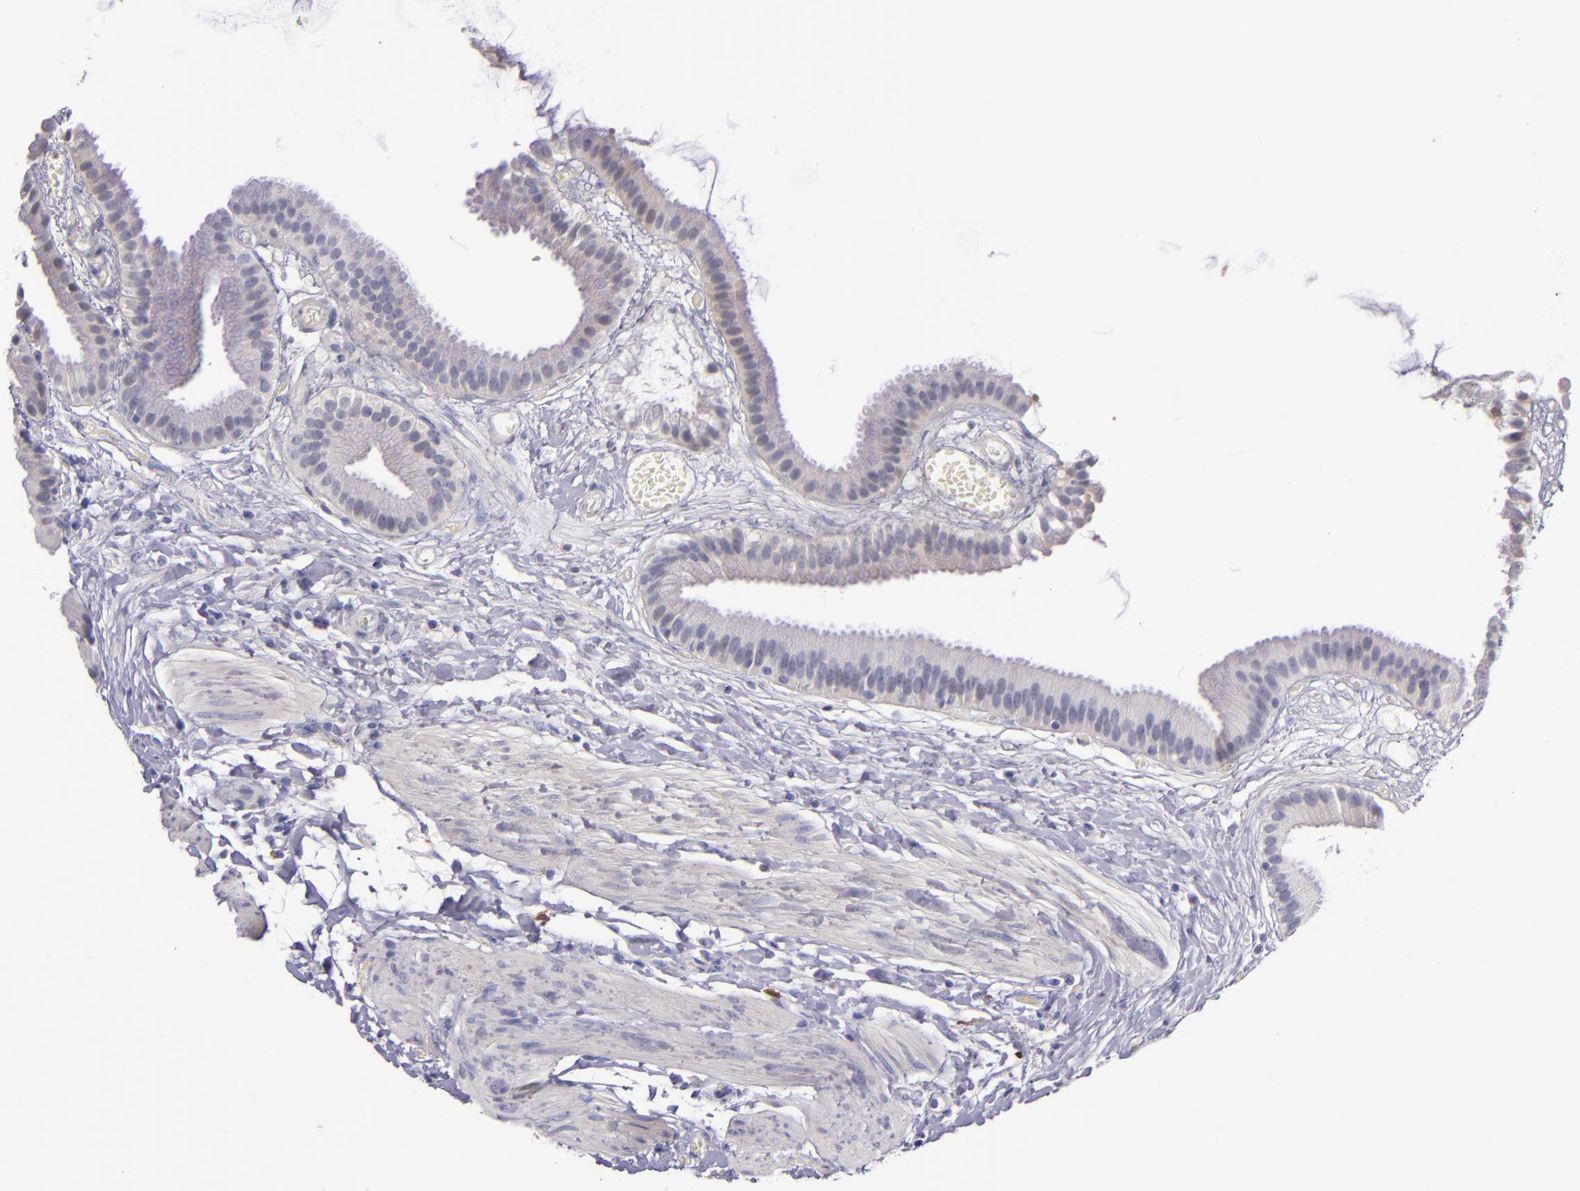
{"staining": {"intensity": "negative", "quantity": "none", "location": "none"}, "tissue": "gallbladder", "cell_type": "Glandular cells", "image_type": "normal", "snomed": [{"axis": "morphology", "description": "Normal tissue, NOS"}, {"axis": "topography", "description": "Gallbladder"}], "caption": "The histopathology image shows no significant positivity in glandular cells of gallbladder.", "gene": "F13A1", "patient": {"sex": "female", "age": 63}}